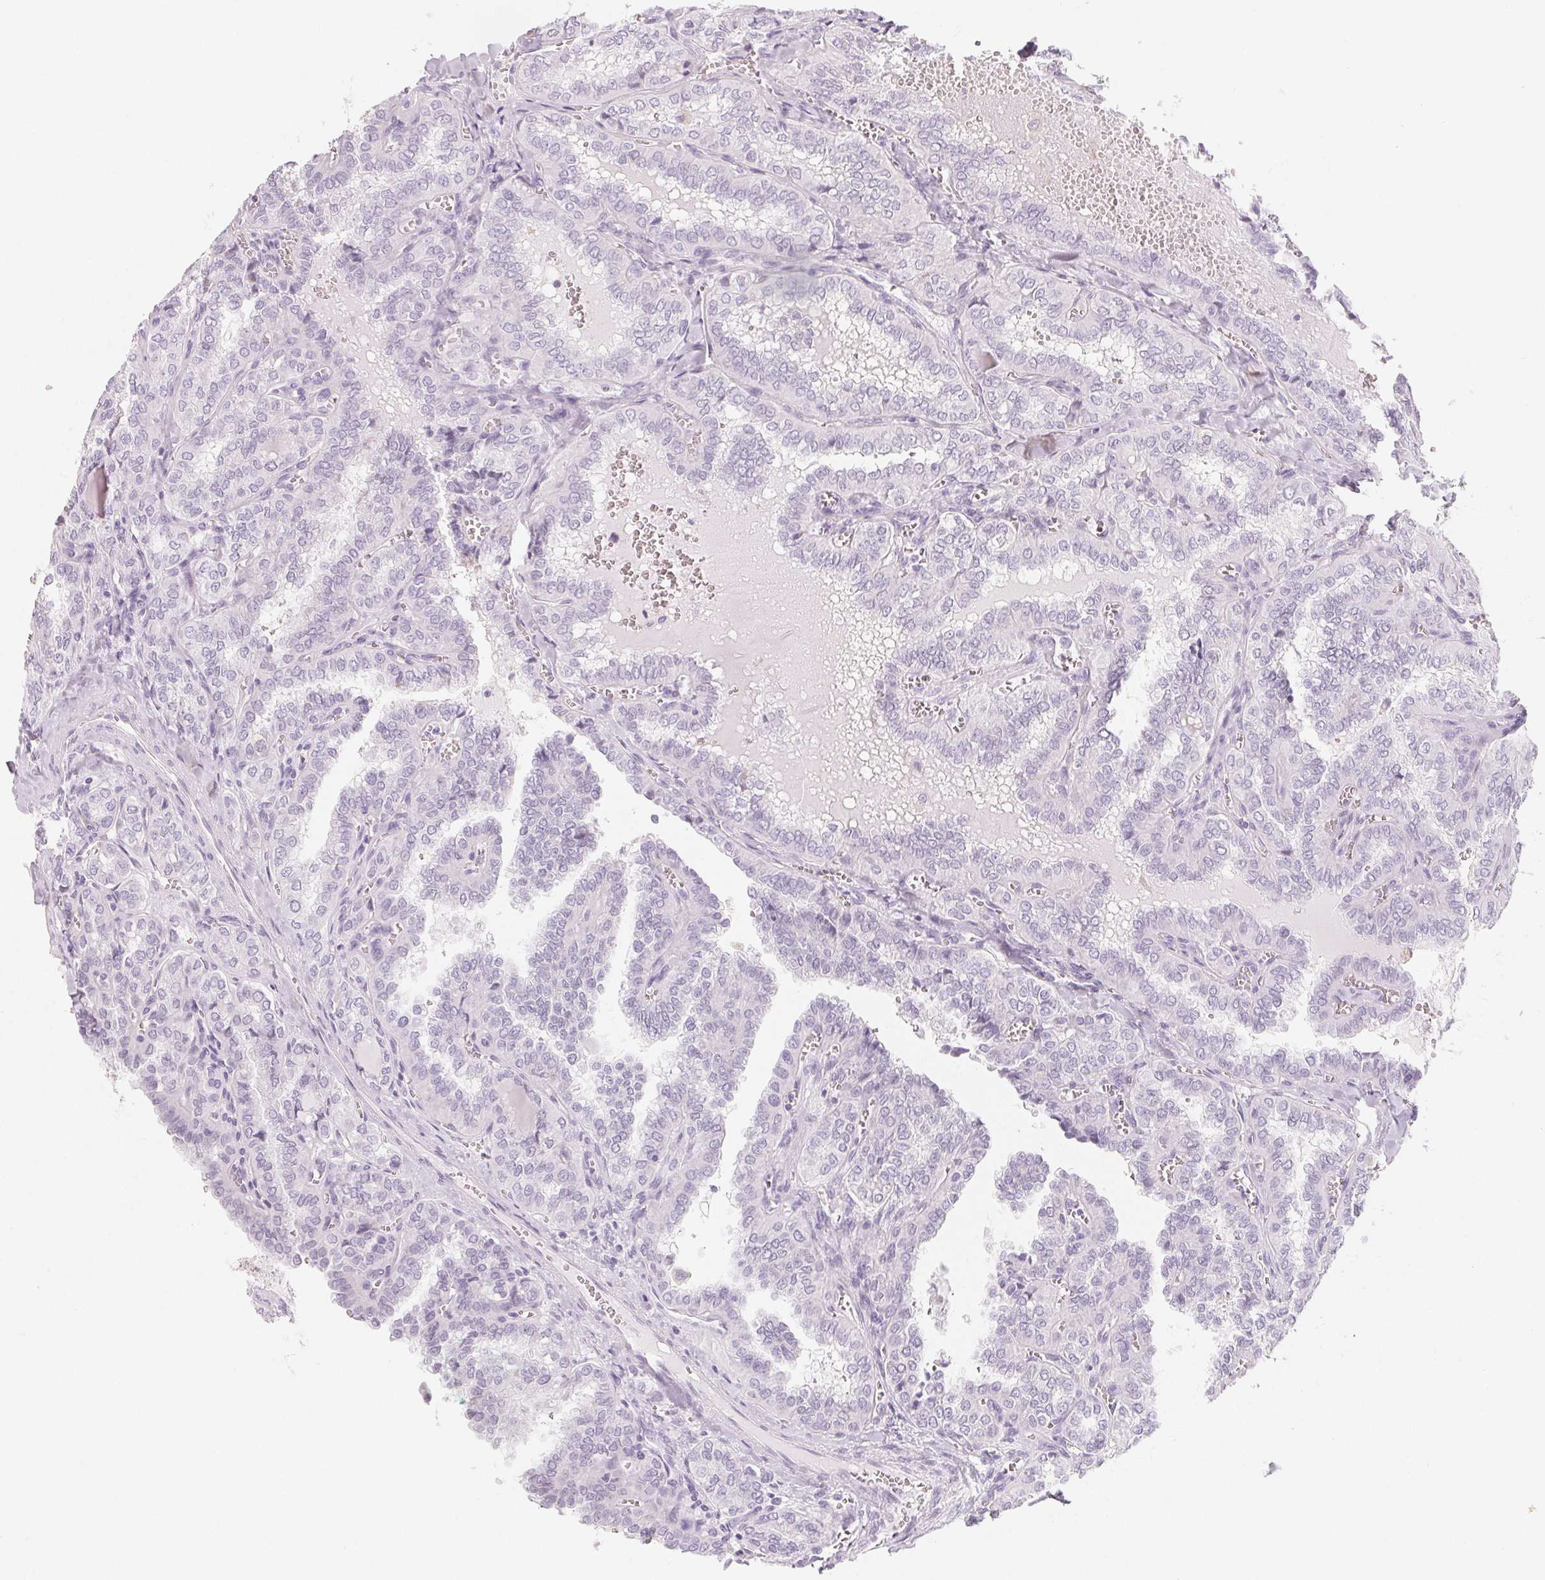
{"staining": {"intensity": "negative", "quantity": "none", "location": "none"}, "tissue": "thyroid cancer", "cell_type": "Tumor cells", "image_type": "cancer", "snomed": [{"axis": "morphology", "description": "Papillary adenocarcinoma, NOS"}, {"axis": "topography", "description": "Thyroid gland"}], "caption": "An IHC photomicrograph of thyroid cancer (papillary adenocarcinoma) is shown. There is no staining in tumor cells of thyroid cancer (papillary adenocarcinoma). (DAB (3,3'-diaminobenzidine) immunohistochemistry, high magnification).", "gene": "SH3GL2", "patient": {"sex": "female", "age": 41}}